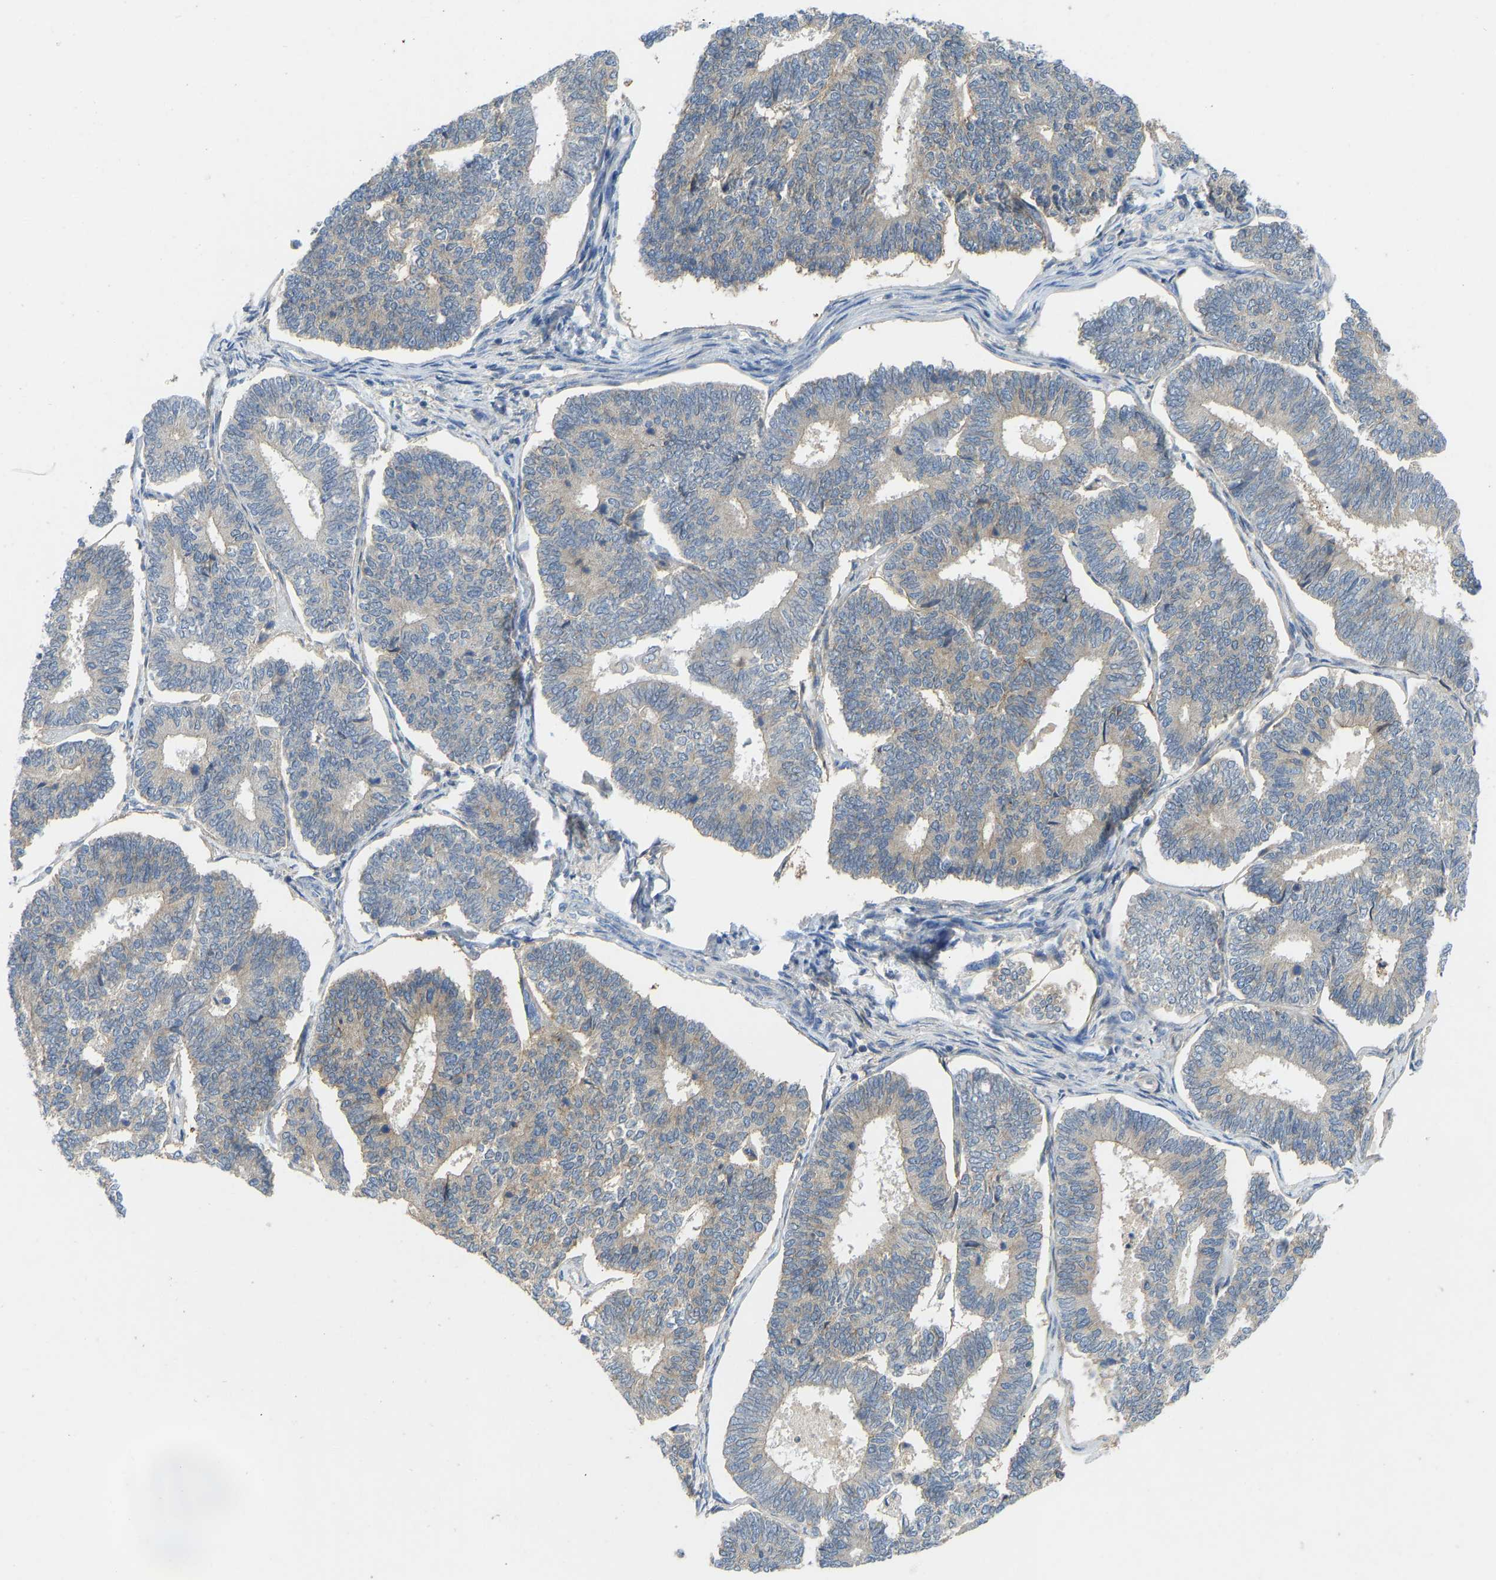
{"staining": {"intensity": "weak", "quantity": "25%-75%", "location": "cytoplasmic/membranous"}, "tissue": "endometrial cancer", "cell_type": "Tumor cells", "image_type": "cancer", "snomed": [{"axis": "morphology", "description": "Adenocarcinoma, NOS"}, {"axis": "topography", "description": "Endometrium"}], "caption": "IHC image of endometrial adenocarcinoma stained for a protein (brown), which exhibits low levels of weak cytoplasmic/membranous staining in about 25%-75% of tumor cells.", "gene": "NDRG3", "patient": {"sex": "female", "age": 70}}